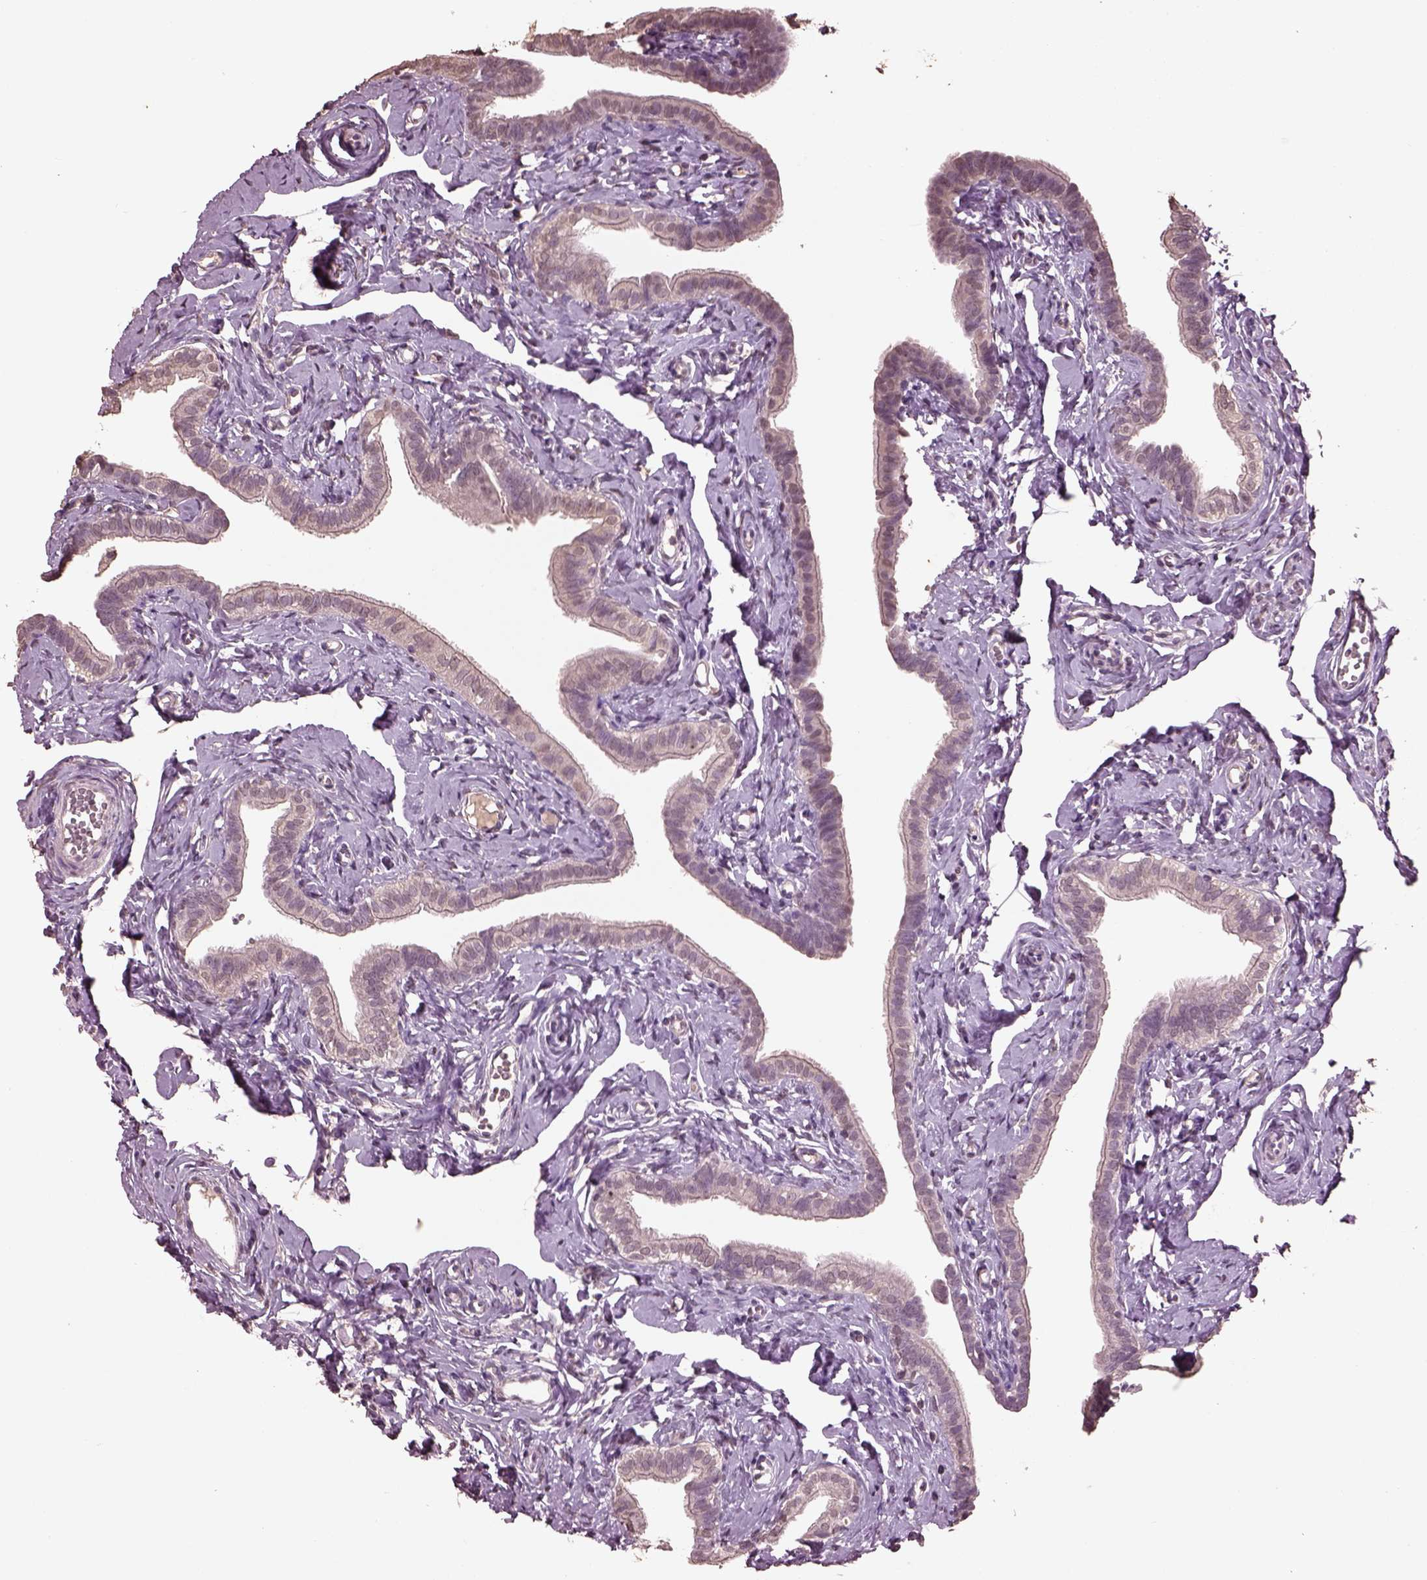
{"staining": {"intensity": "negative", "quantity": "none", "location": "none"}, "tissue": "fallopian tube", "cell_type": "Glandular cells", "image_type": "normal", "snomed": [{"axis": "morphology", "description": "Normal tissue, NOS"}, {"axis": "topography", "description": "Fallopian tube"}], "caption": "Immunohistochemical staining of normal fallopian tube displays no significant expression in glandular cells.", "gene": "CPT1C", "patient": {"sex": "female", "age": 41}}